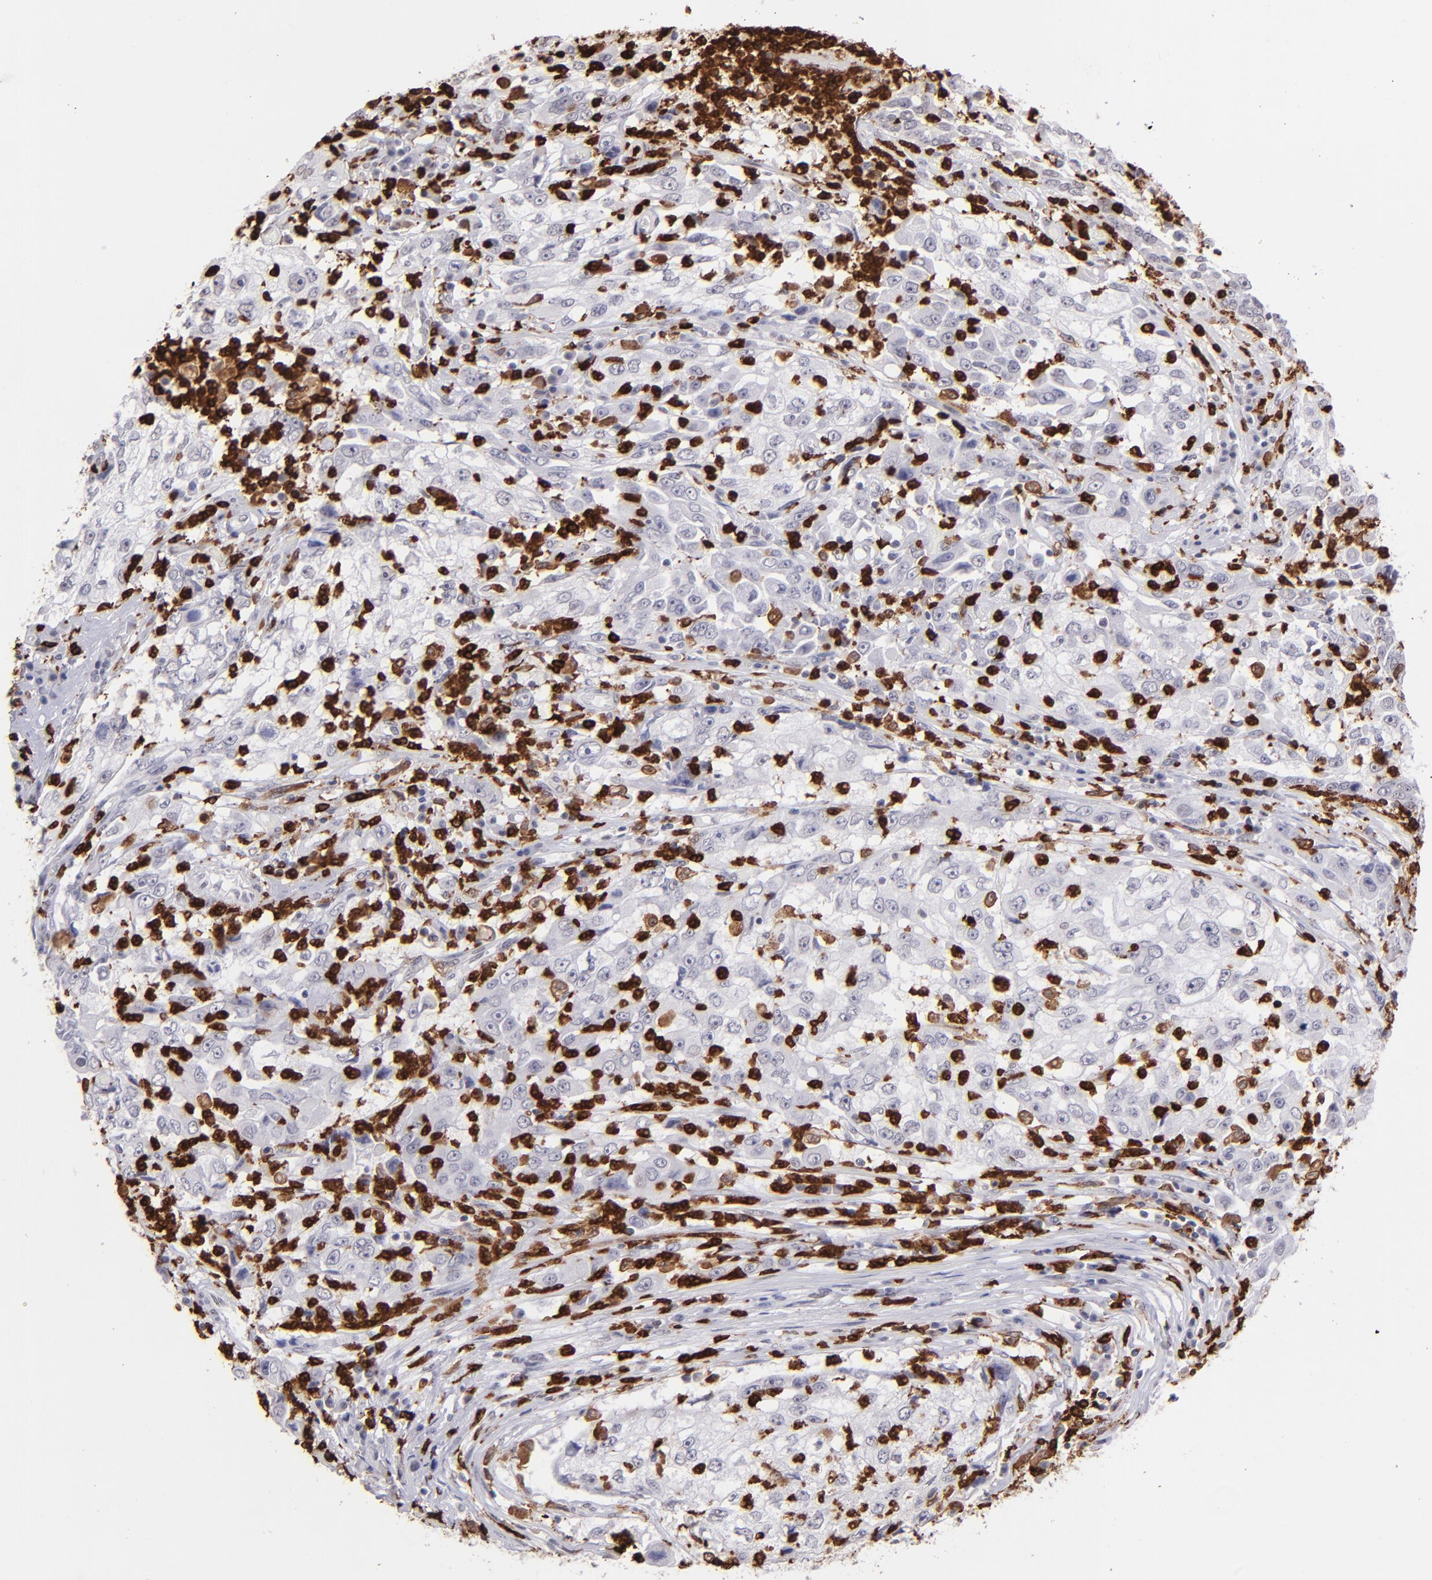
{"staining": {"intensity": "negative", "quantity": "none", "location": "none"}, "tissue": "cervical cancer", "cell_type": "Tumor cells", "image_type": "cancer", "snomed": [{"axis": "morphology", "description": "Squamous cell carcinoma, NOS"}, {"axis": "topography", "description": "Cervix"}], "caption": "Histopathology image shows no protein staining in tumor cells of cervical cancer tissue.", "gene": "NCF2", "patient": {"sex": "female", "age": 36}}